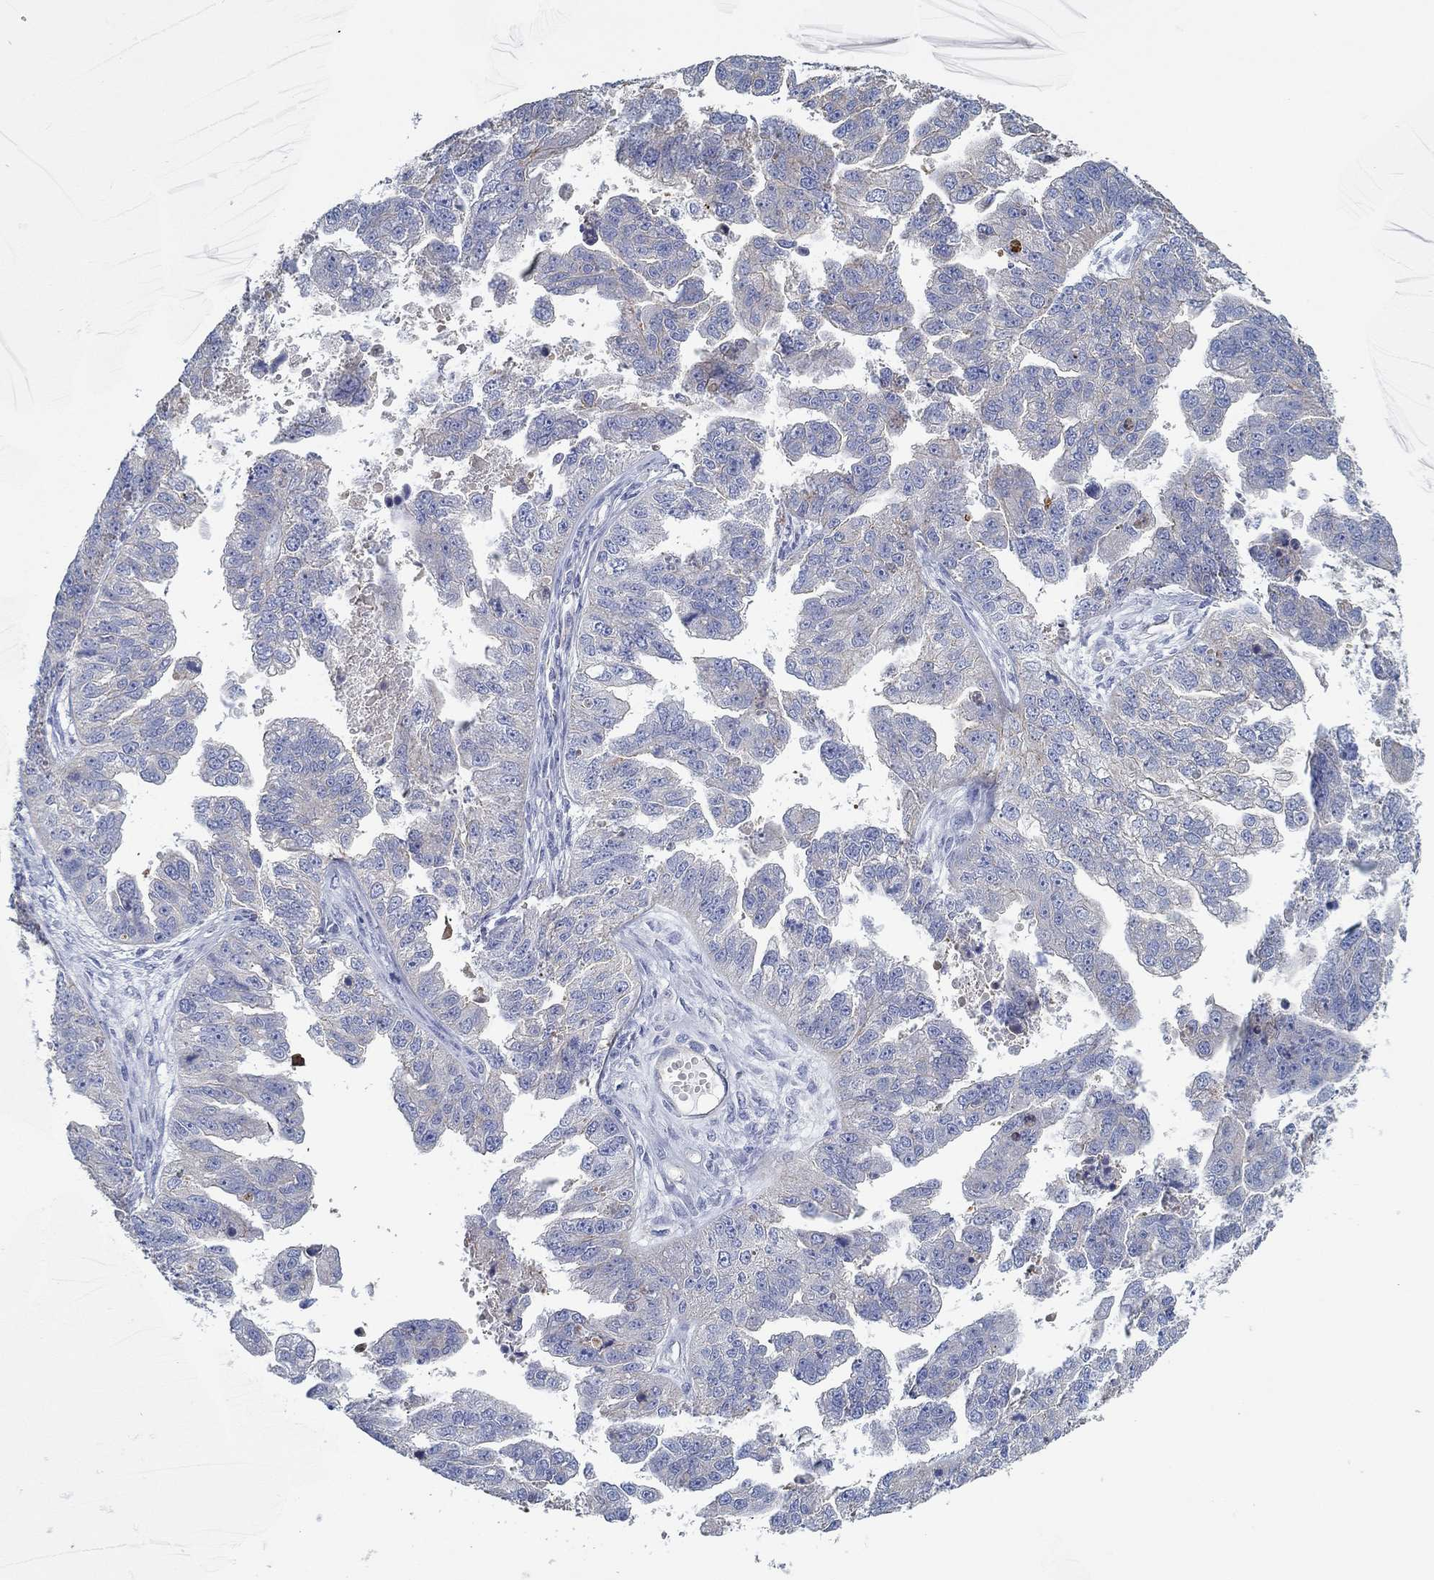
{"staining": {"intensity": "negative", "quantity": "none", "location": "none"}, "tissue": "ovarian cancer", "cell_type": "Tumor cells", "image_type": "cancer", "snomed": [{"axis": "morphology", "description": "Cystadenocarcinoma, serous, NOS"}, {"axis": "topography", "description": "Ovary"}], "caption": "Ovarian serous cystadenocarcinoma was stained to show a protein in brown. There is no significant positivity in tumor cells.", "gene": "BBOF1", "patient": {"sex": "female", "age": 58}}